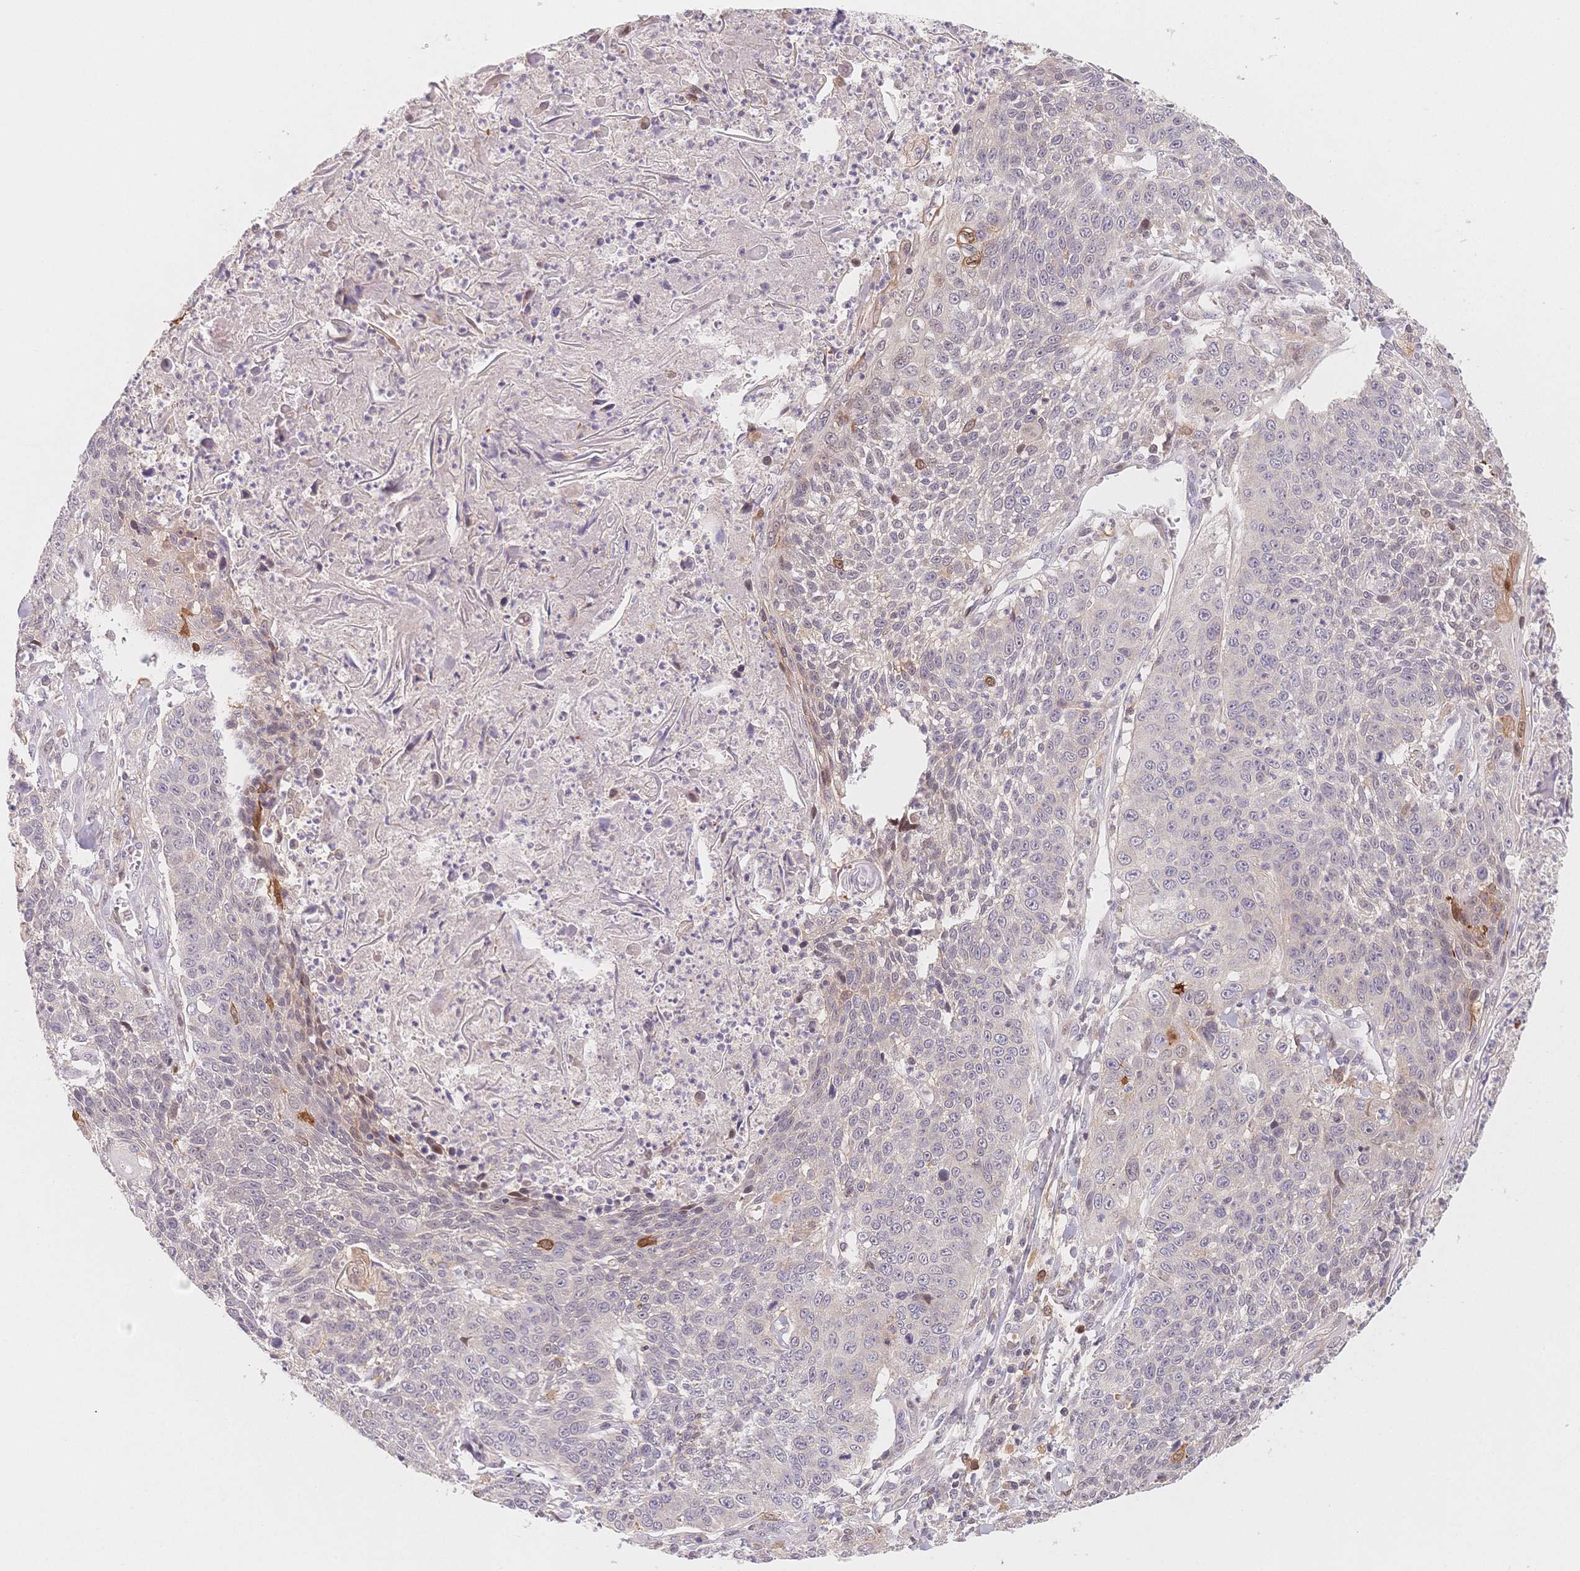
{"staining": {"intensity": "negative", "quantity": "none", "location": "none"}, "tissue": "lung cancer", "cell_type": "Tumor cells", "image_type": "cancer", "snomed": [{"axis": "morphology", "description": "Squamous cell carcinoma, NOS"}, {"axis": "morphology", "description": "Squamous cell carcinoma, metastatic, NOS"}, {"axis": "topography", "description": "Lung"}, {"axis": "topography", "description": "Pleura, NOS"}], "caption": "Protein analysis of squamous cell carcinoma (lung) reveals no significant staining in tumor cells.", "gene": "C12orf75", "patient": {"sex": "male", "age": 72}}